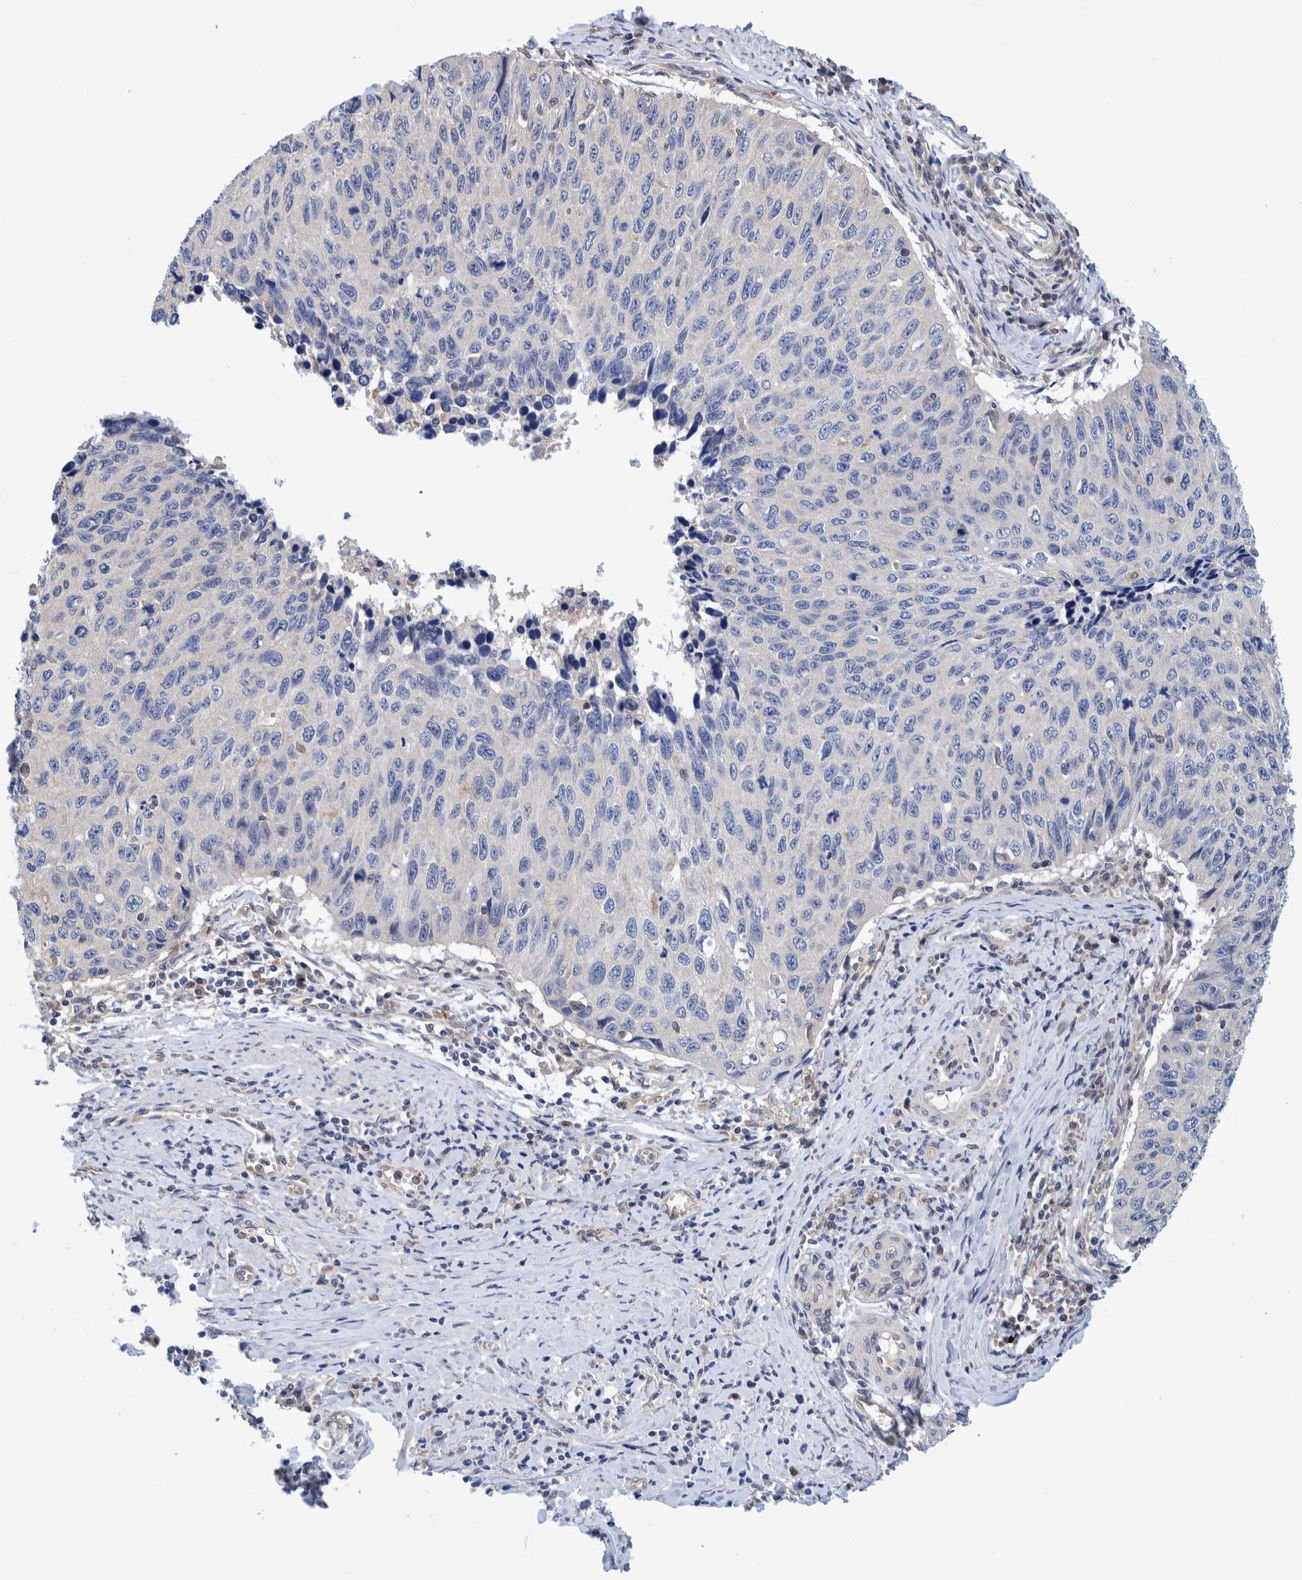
{"staining": {"intensity": "negative", "quantity": "none", "location": "none"}, "tissue": "cervical cancer", "cell_type": "Tumor cells", "image_type": "cancer", "snomed": [{"axis": "morphology", "description": "Squamous cell carcinoma, NOS"}, {"axis": "topography", "description": "Cervix"}], "caption": "DAB immunohistochemical staining of human cervical squamous cell carcinoma reveals no significant expression in tumor cells.", "gene": "PFAS", "patient": {"sex": "female", "age": 53}}